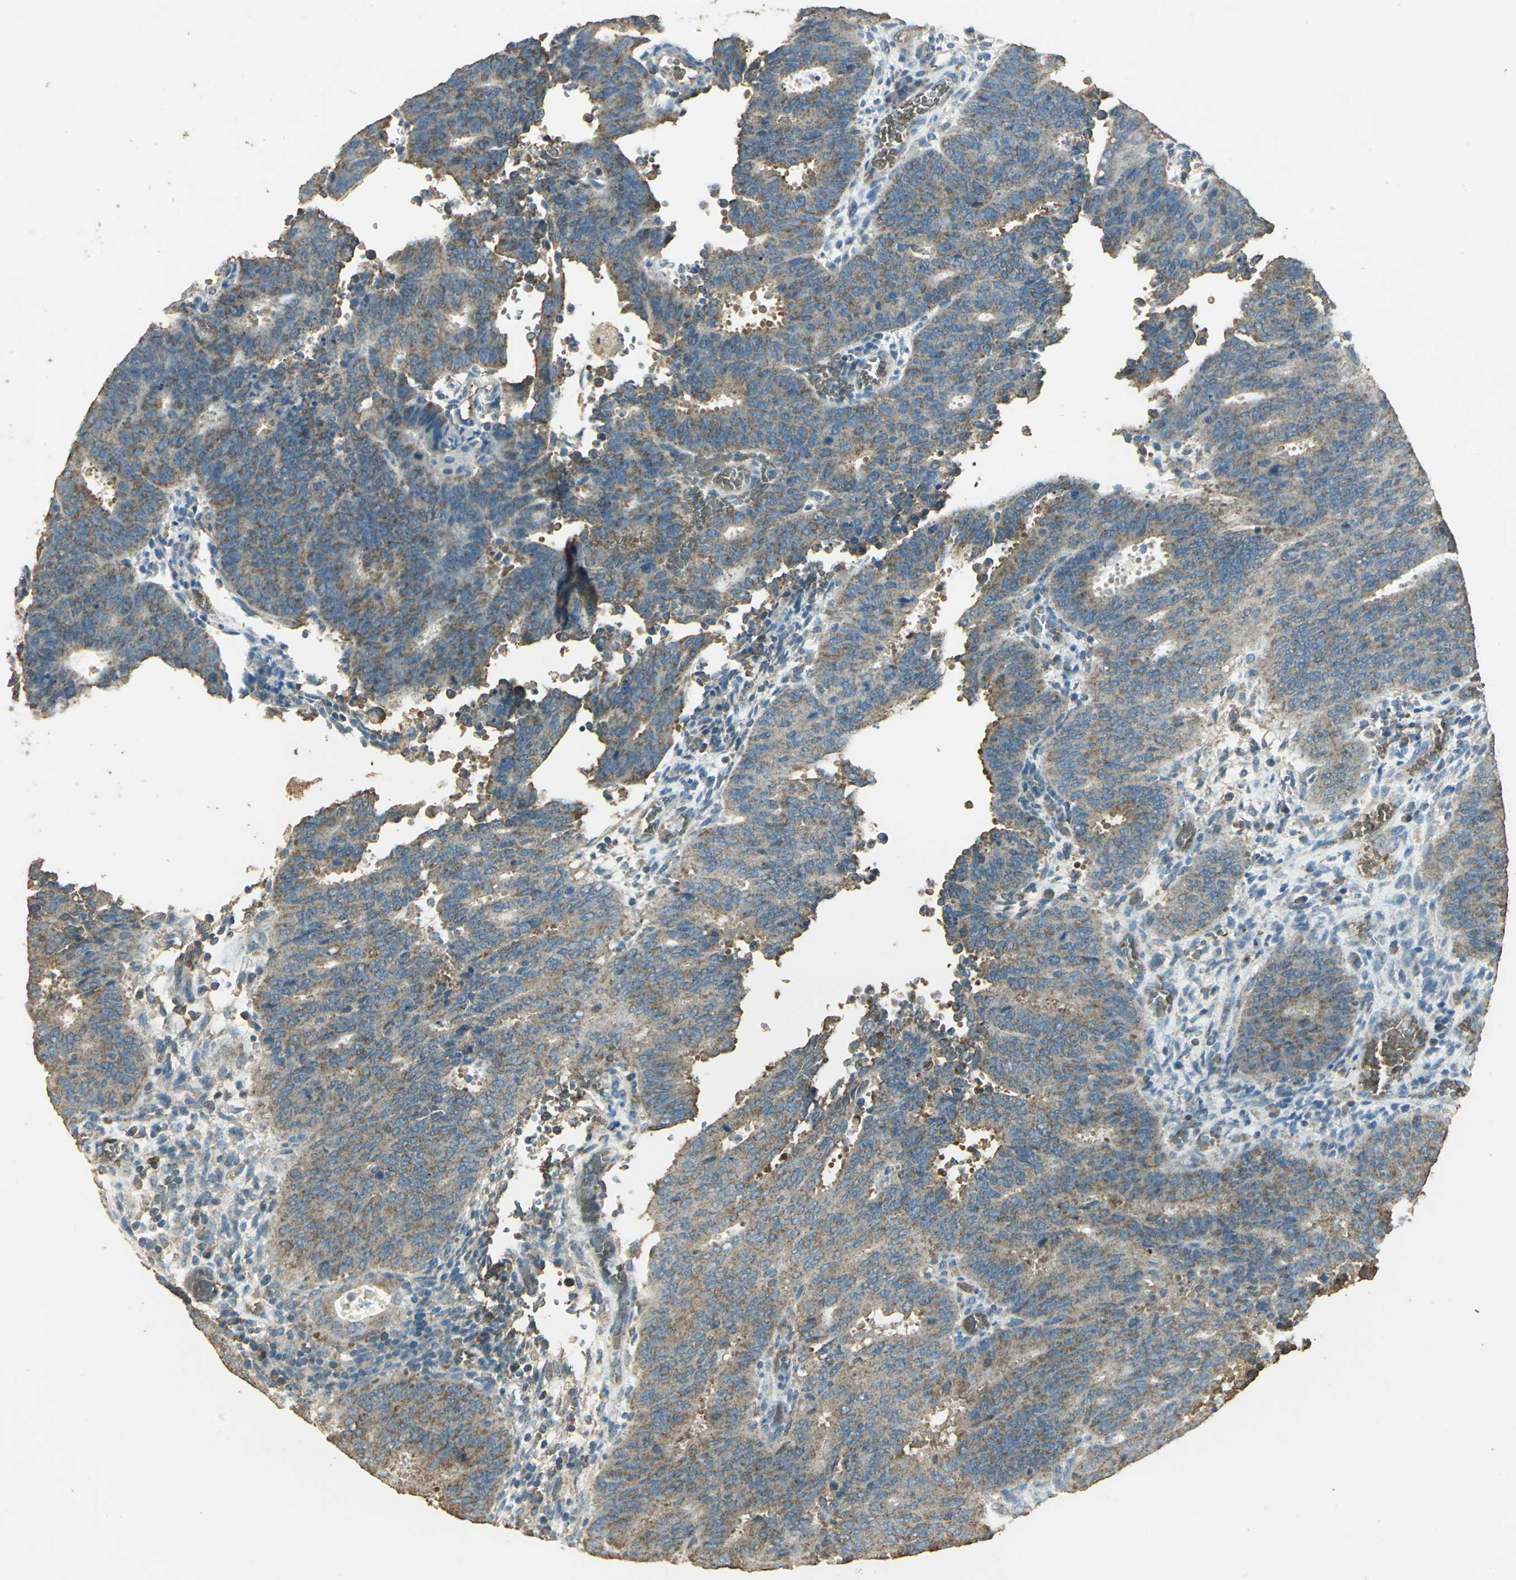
{"staining": {"intensity": "weak", "quantity": ">75%", "location": "cytoplasmic/membranous"}, "tissue": "cervical cancer", "cell_type": "Tumor cells", "image_type": "cancer", "snomed": [{"axis": "morphology", "description": "Adenocarcinoma, NOS"}, {"axis": "topography", "description": "Cervix"}], "caption": "Cervical adenocarcinoma tissue exhibits weak cytoplasmic/membranous expression in approximately >75% of tumor cells, visualized by immunohistochemistry.", "gene": "TRAPPC2", "patient": {"sex": "female", "age": 44}}